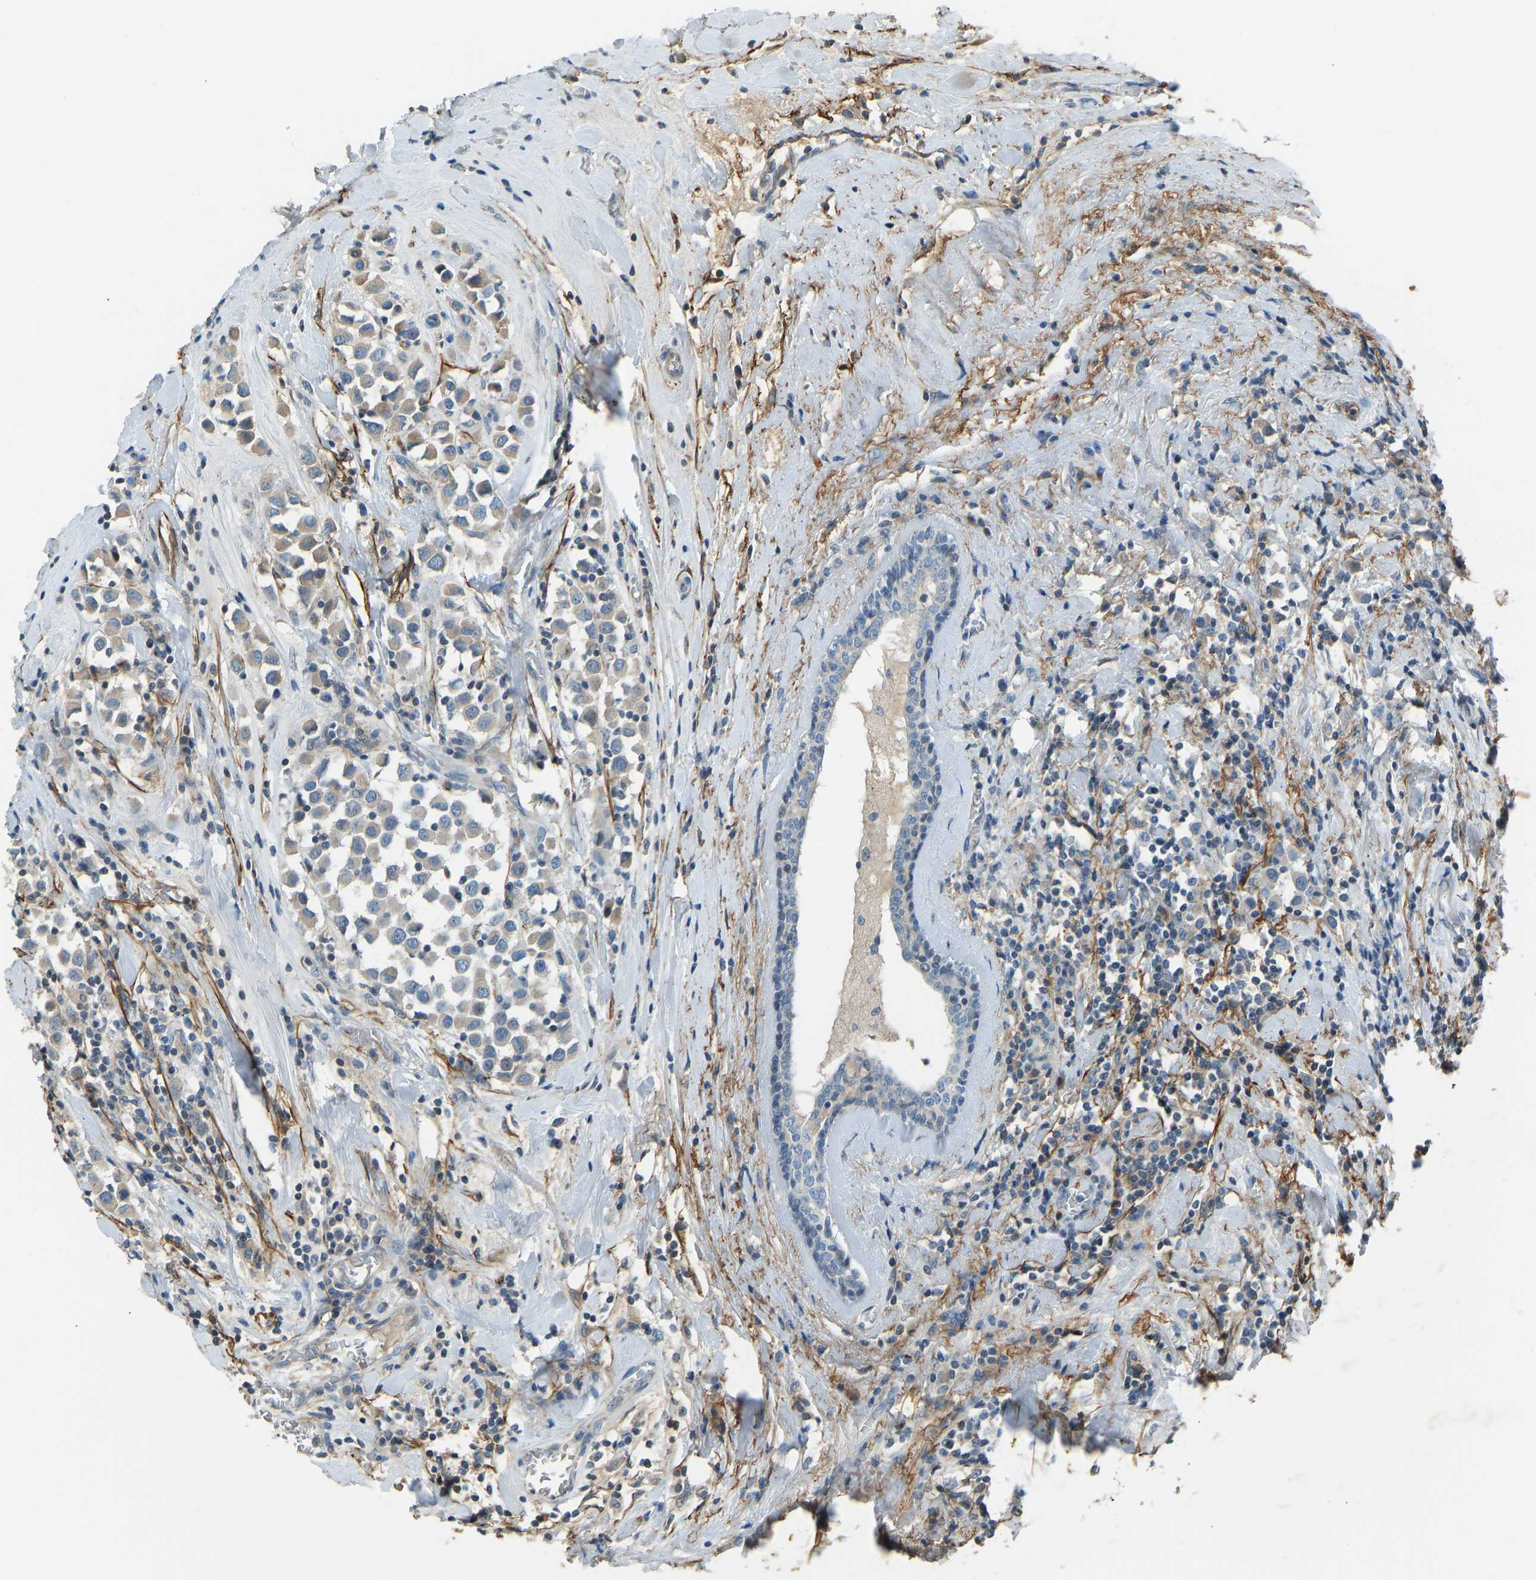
{"staining": {"intensity": "weak", "quantity": ">75%", "location": "cytoplasmic/membranous"}, "tissue": "breast cancer", "cell_type": "Tumor cells", "image_type": "cancer", "snomed": [{"axis": "morphology", "description": "Duct carcinoma"}, {"axis": "topography", "description": "Breast"}], "caption": "Approximately >75% of tumor cells in breast intraductal carcinoma show weak cytoplasmic/membranous protein positivity as visualized by brown immunohistochemical staining.", "gene": "FBLN2", "patient": {"sex": "female", "age": 61}}